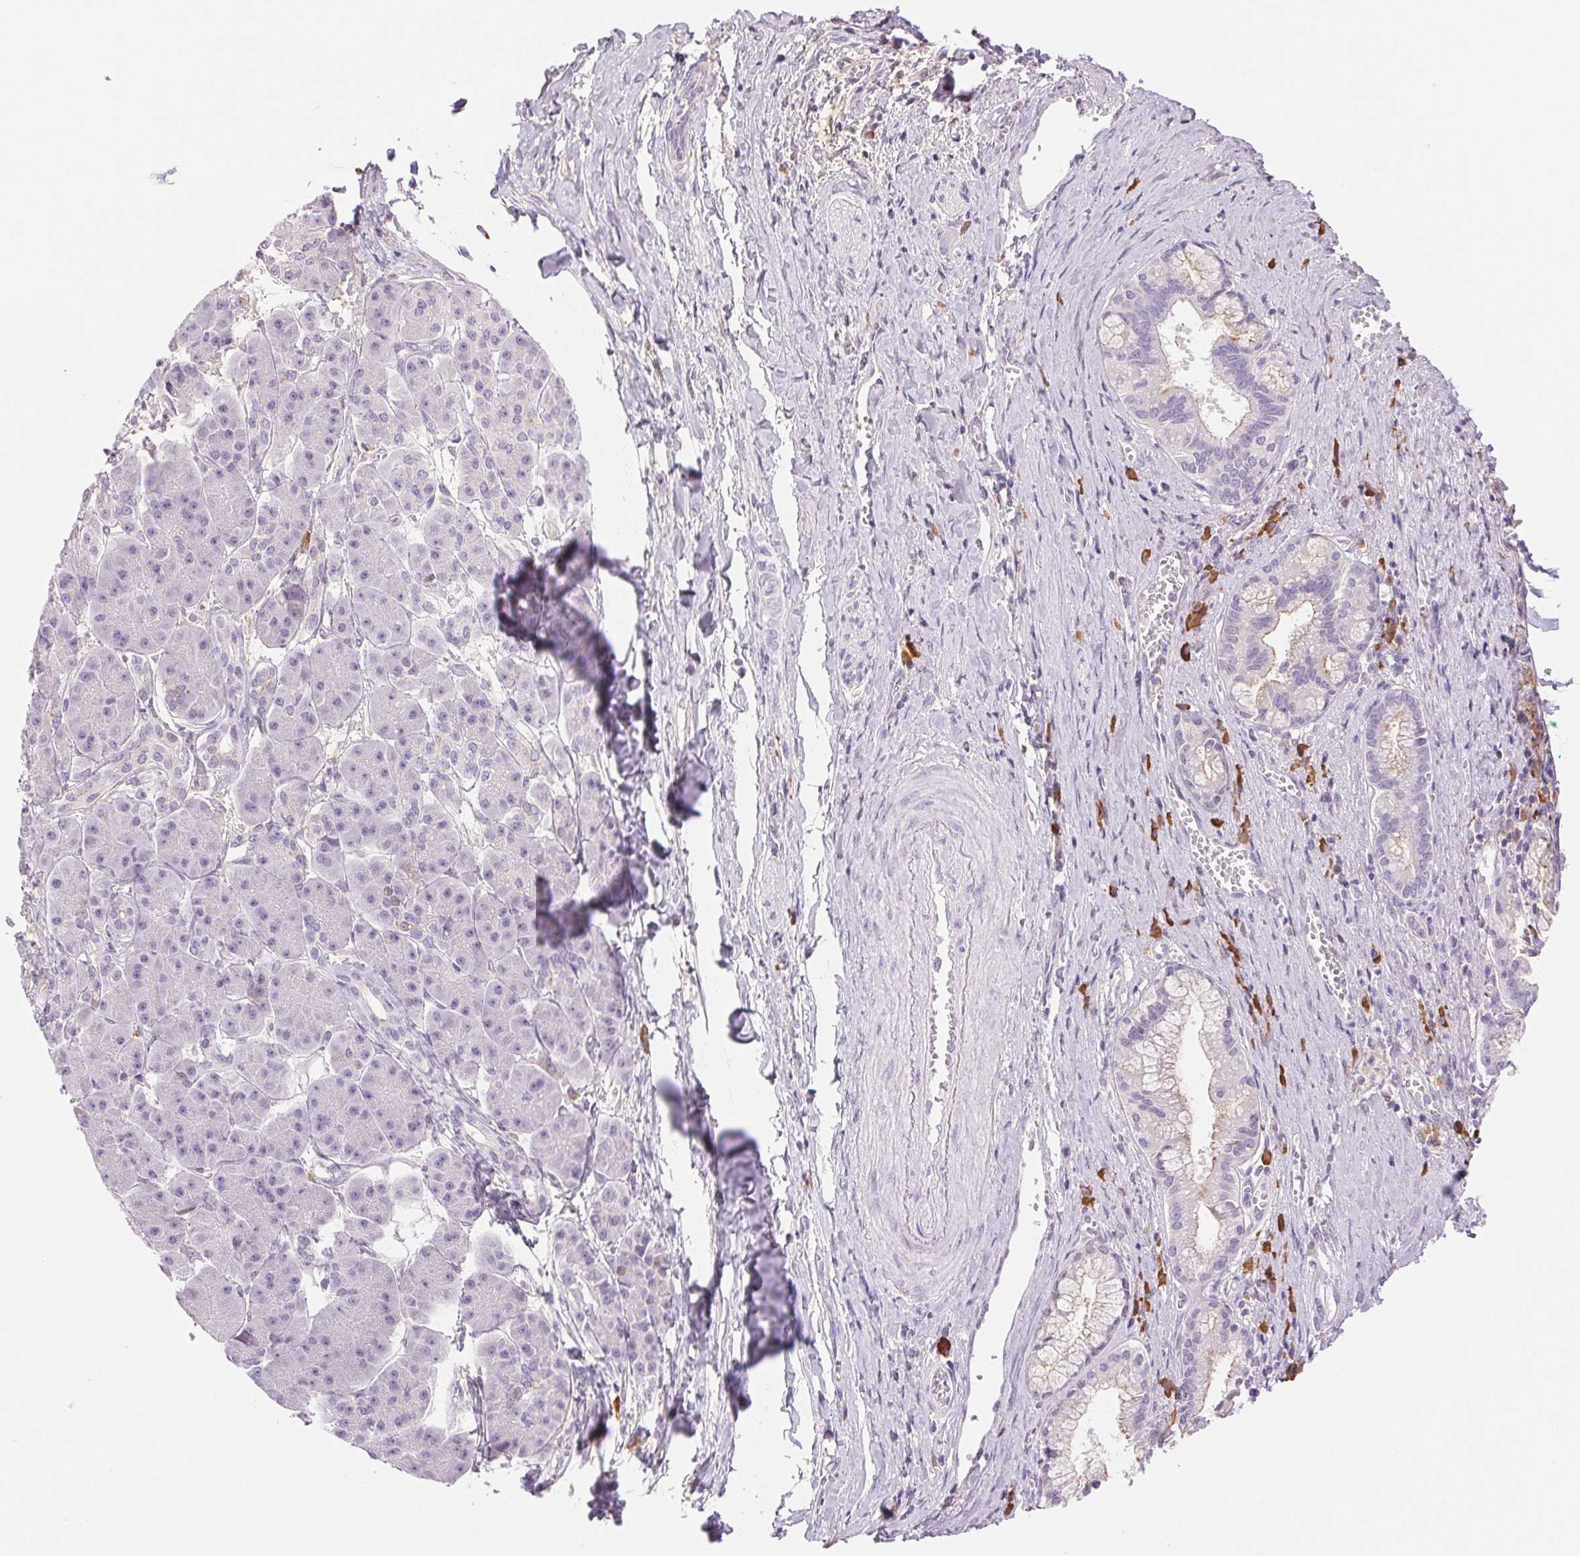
{"staining": {"intensity": "negative", "quantity": "none", "location": "none"}, "tissue": "pancreatic cancer", "cell_type": "Tumor cells", "image_type": "cancer", "snomed": [{"axis": "morphology", "description": "Normal tissue, NOS"}, {"axis": "morphology", "description": "Adenocarcinoma, NOS"}, {"axis": "topography", "description": "Lymph node"}, {"axis": "topography", "description": "Pancreas"}], "caption": "This is an IHC image of human pancreatic adenocarcinoma. There is no expression in tumor cells.", "gene": "IFIT1B", "patient": {"sex": "female", "age": 58}}